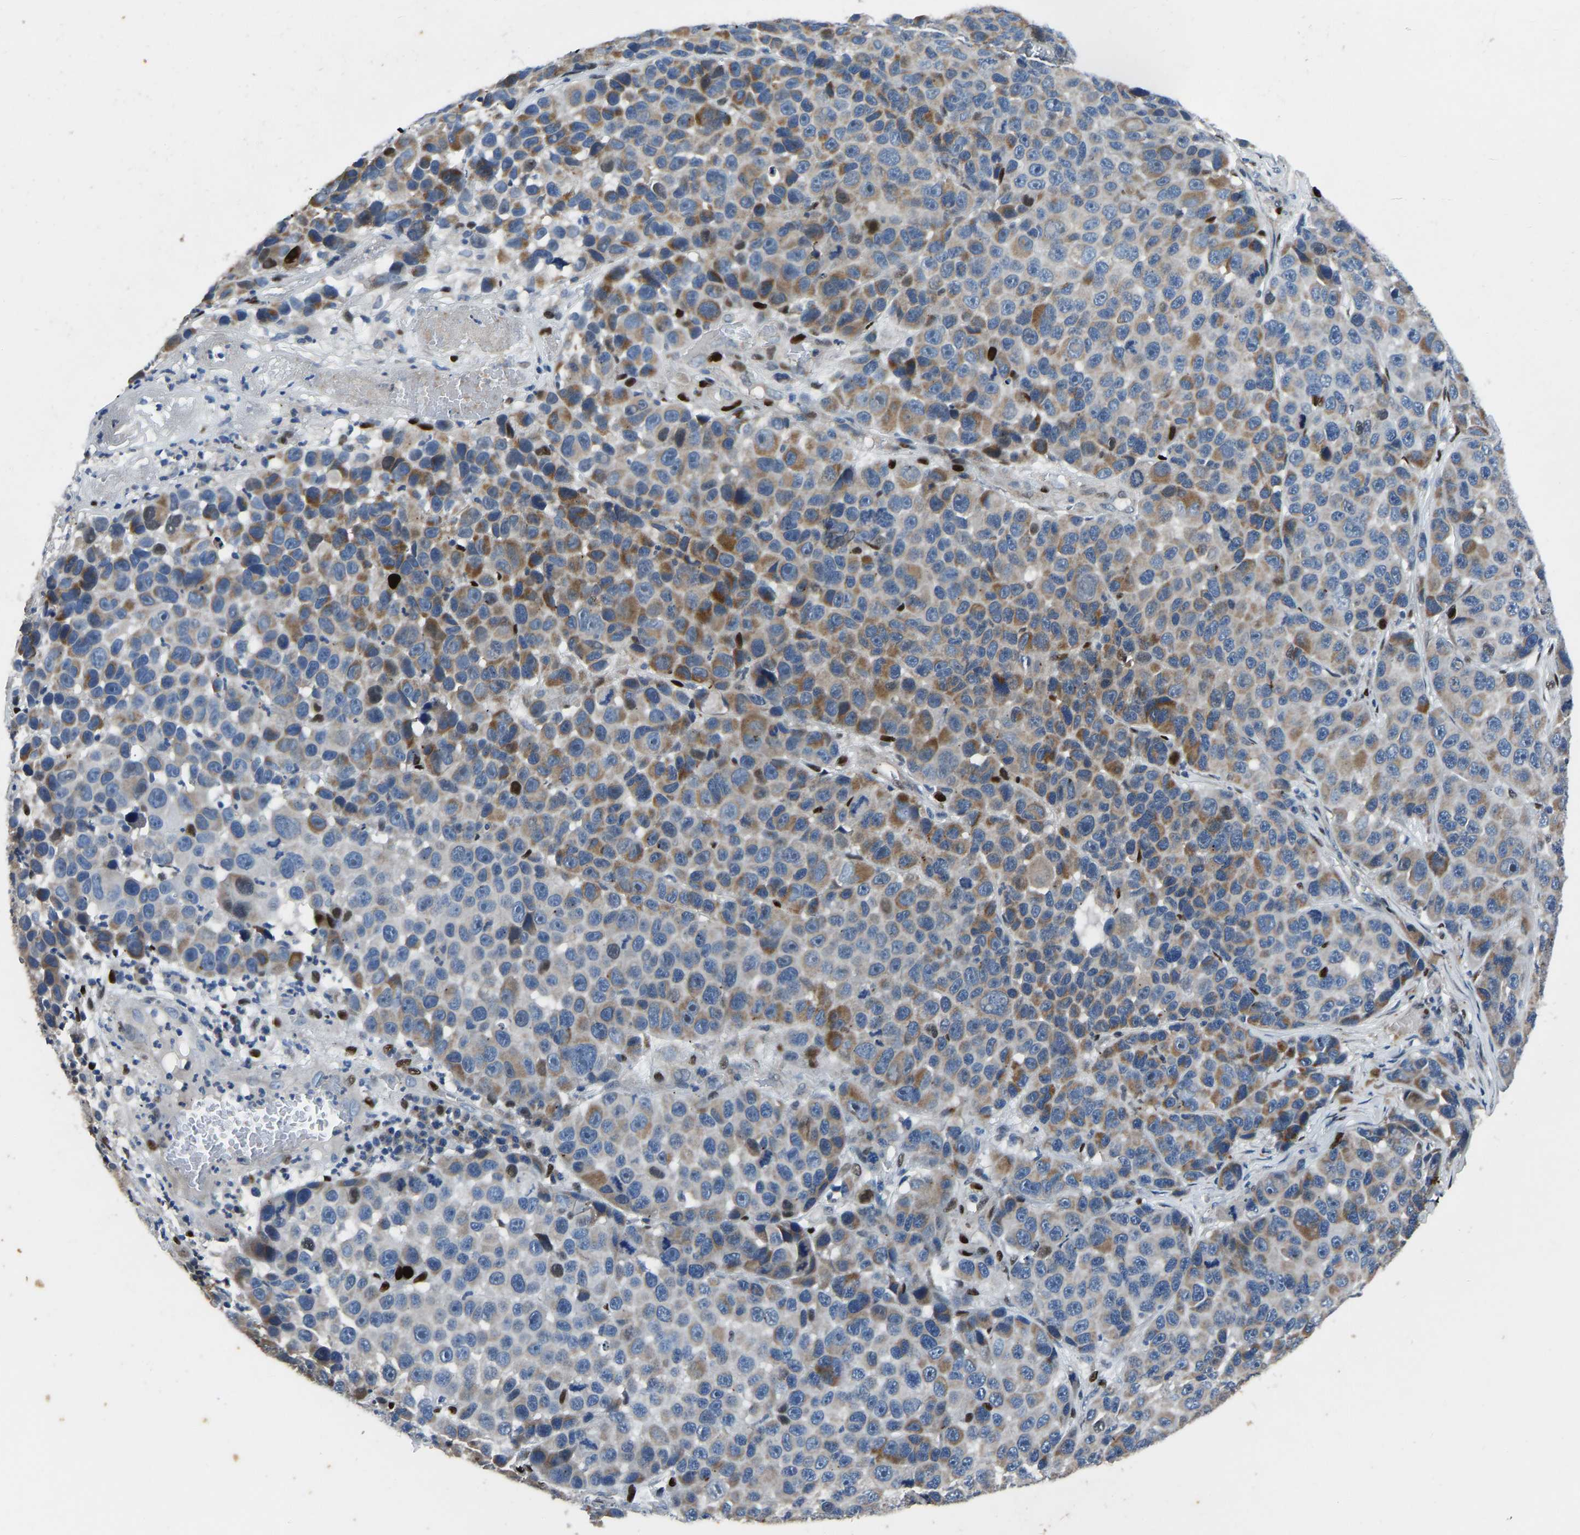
{"staining": {"intensity": "moderate", "quantity": "25%-75%", "location": "cytoplasmic/membranous"}, "tissue": "melanoma", "cell_type": "Tumor cells", "image_type": "cancer", "snomed": [{"axis": "morphology", "description": "Malignant melanoma, NOS"}, {"axis": "topography", "description": "Skin"}], "caption": "A brown stain labels moderate cytoplasmic/membranous positivity of a protein in human malignant melanoma tumor cells. (IHC, brightfield microscopy, high magnification).", "gene": "EGR1", "patient": {"sex": "male", "age": 53}}